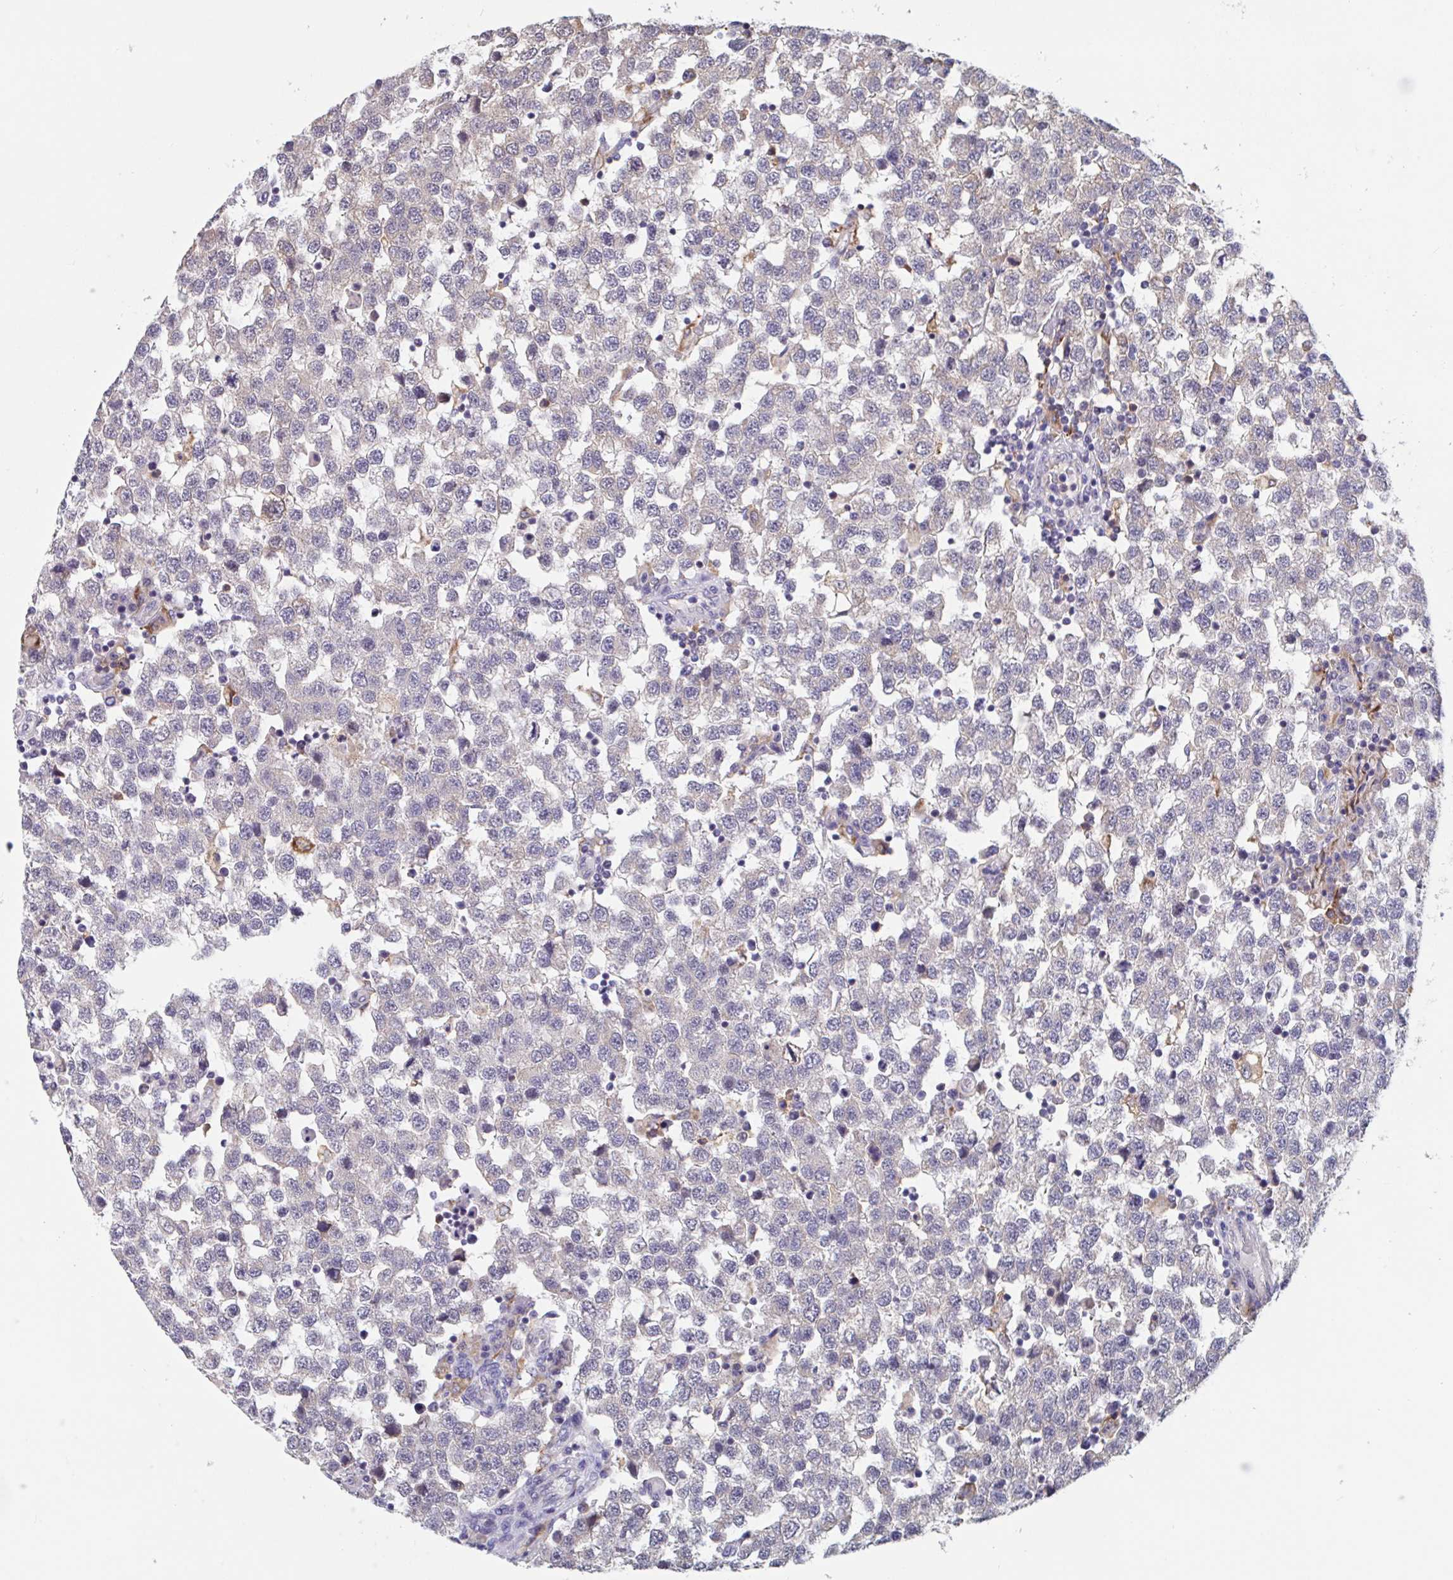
{"staining": {"intensity": "moderate", "quantity": "25%-75%", "location": "cytoplasmic/membranous"}, "tissue": "testis cancer", "cell_type": "Tumor cells", "image_type": "cancer", "snomed": [{"axis": "morphology", "description": "Seminoma, NOS"}, {"axis": "topography", "description": "Testis"}], "caption": "High-power microscopy captured an immunohistochemistry (IHC) histopathology image of testis seminoma, revealing moderate cytoplasmic/membranous staining in about 25%-75% of tumor cells.", "gene": "SNX8", "patient": {"sex": "male", "age": 34}}